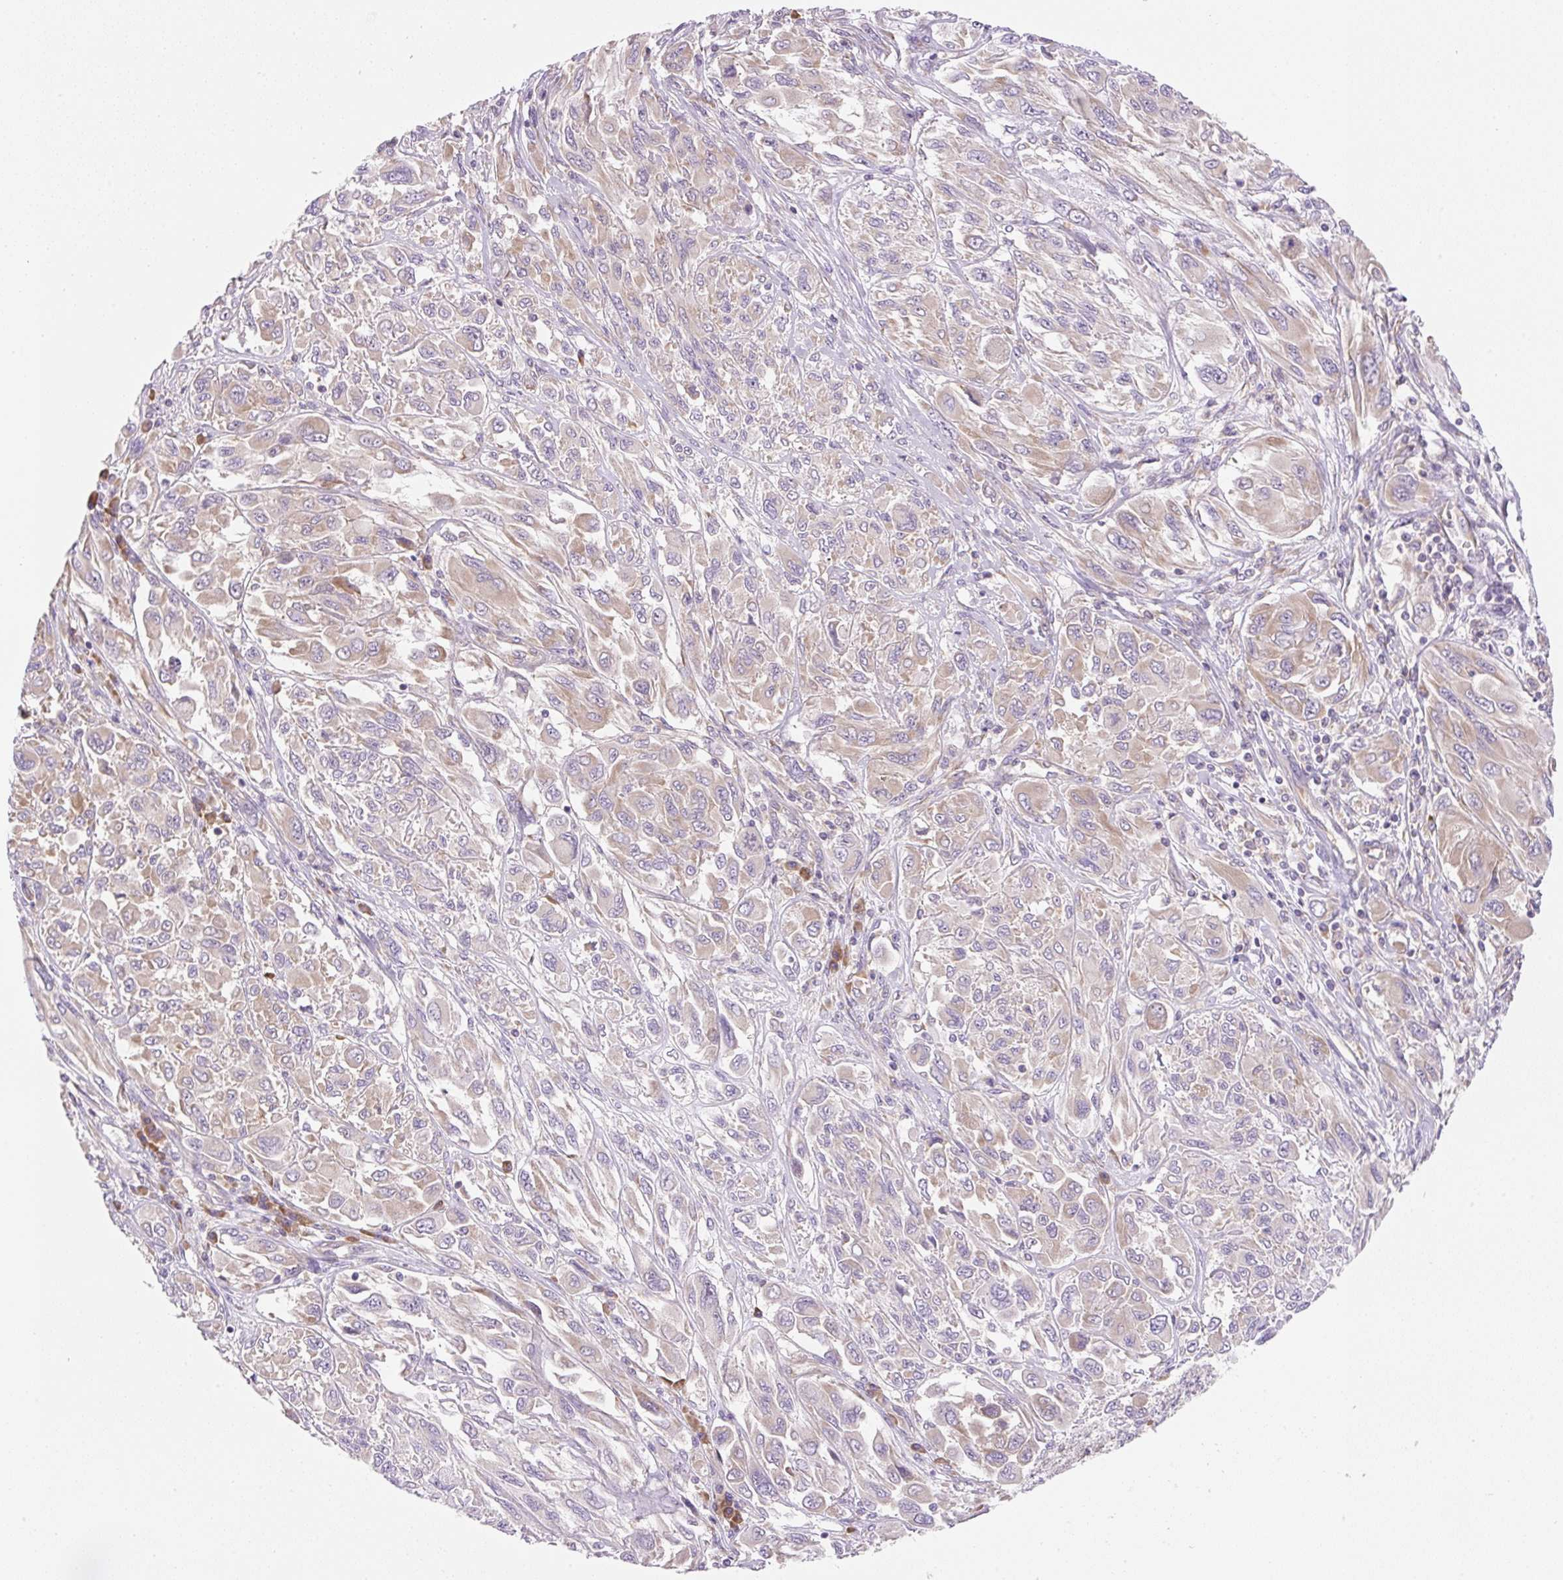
{"staining": {"intensity": "weak", "quantity": ">75%", "location": "cytoplasmic/membranous"}, "tissue": "melanoma", "cell_type": "Tumor cells", "image_type": "cancer", "snomed": [{"axis": "morphology", "description": "Malignant melanoma, NOS"}, {"axis": "topography", "description": "Skin"}], "caption": "Immunohistochemical staining of human malignant melanoma displays weak cytoplasmic/membranous protein positivity in about >75% of tumor cells.", "gene": "RPL18A", "patient": {"sex": "female", "age": 91}}